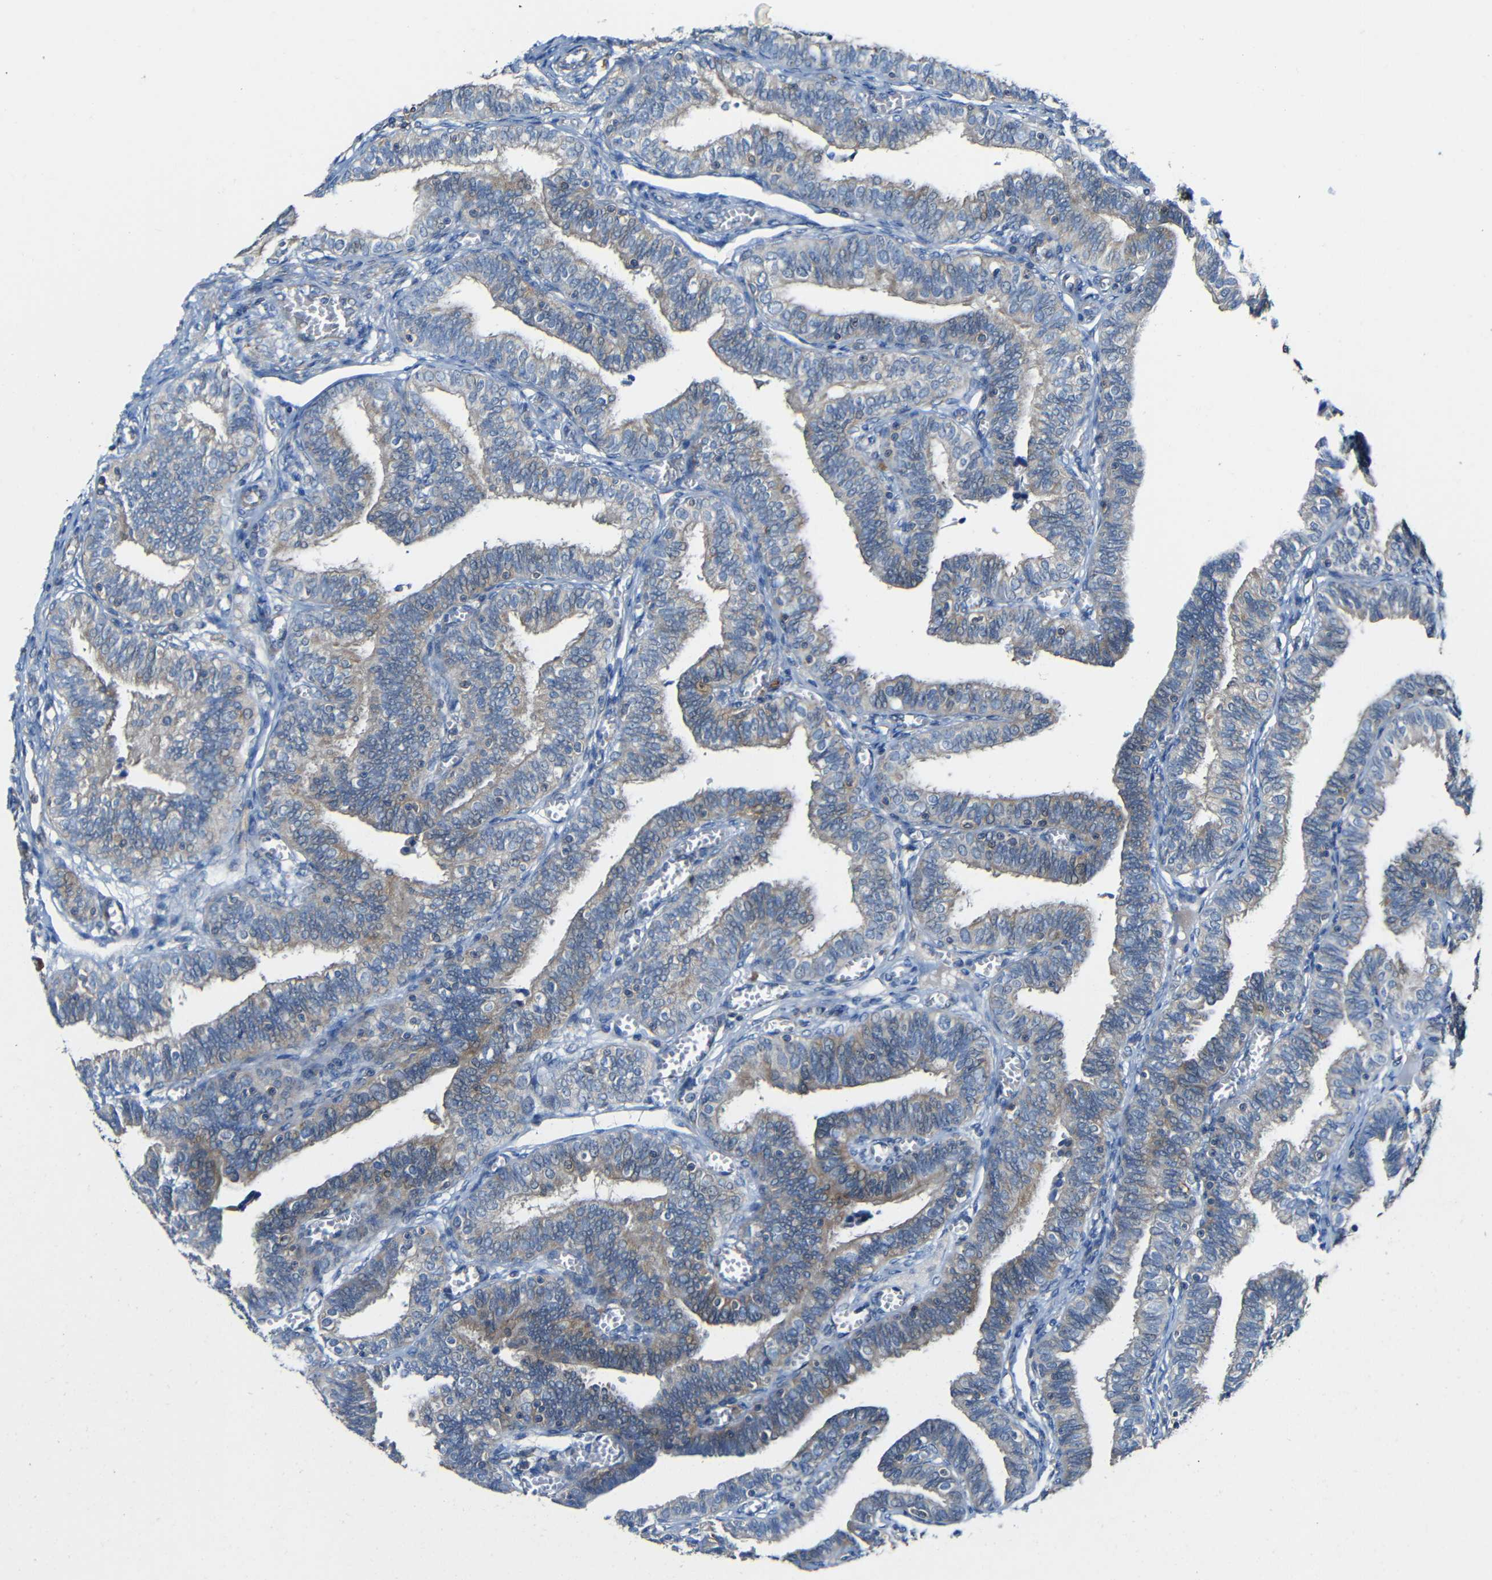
{"staining": {"intensity": "moderate", "quantity": "25%-75%", "location": "cytoplasmic/membranous"}, "tissue": "fallopian tube", "cell_type": "Glandular cells", "image_type": "normal", "snomed": [{"axis": "morphology", "description": "Normal tissue, NOS"}, {"axis": "topography", "description": "Fallopian tube"}], "caption": "Unremarkable fallopian tube displays moderate cytoplasmic/membranous expression in about 25%-75% of glandular cells.", "gene": "RHOT2", "patient": {"sex": "female", "age": 46}}